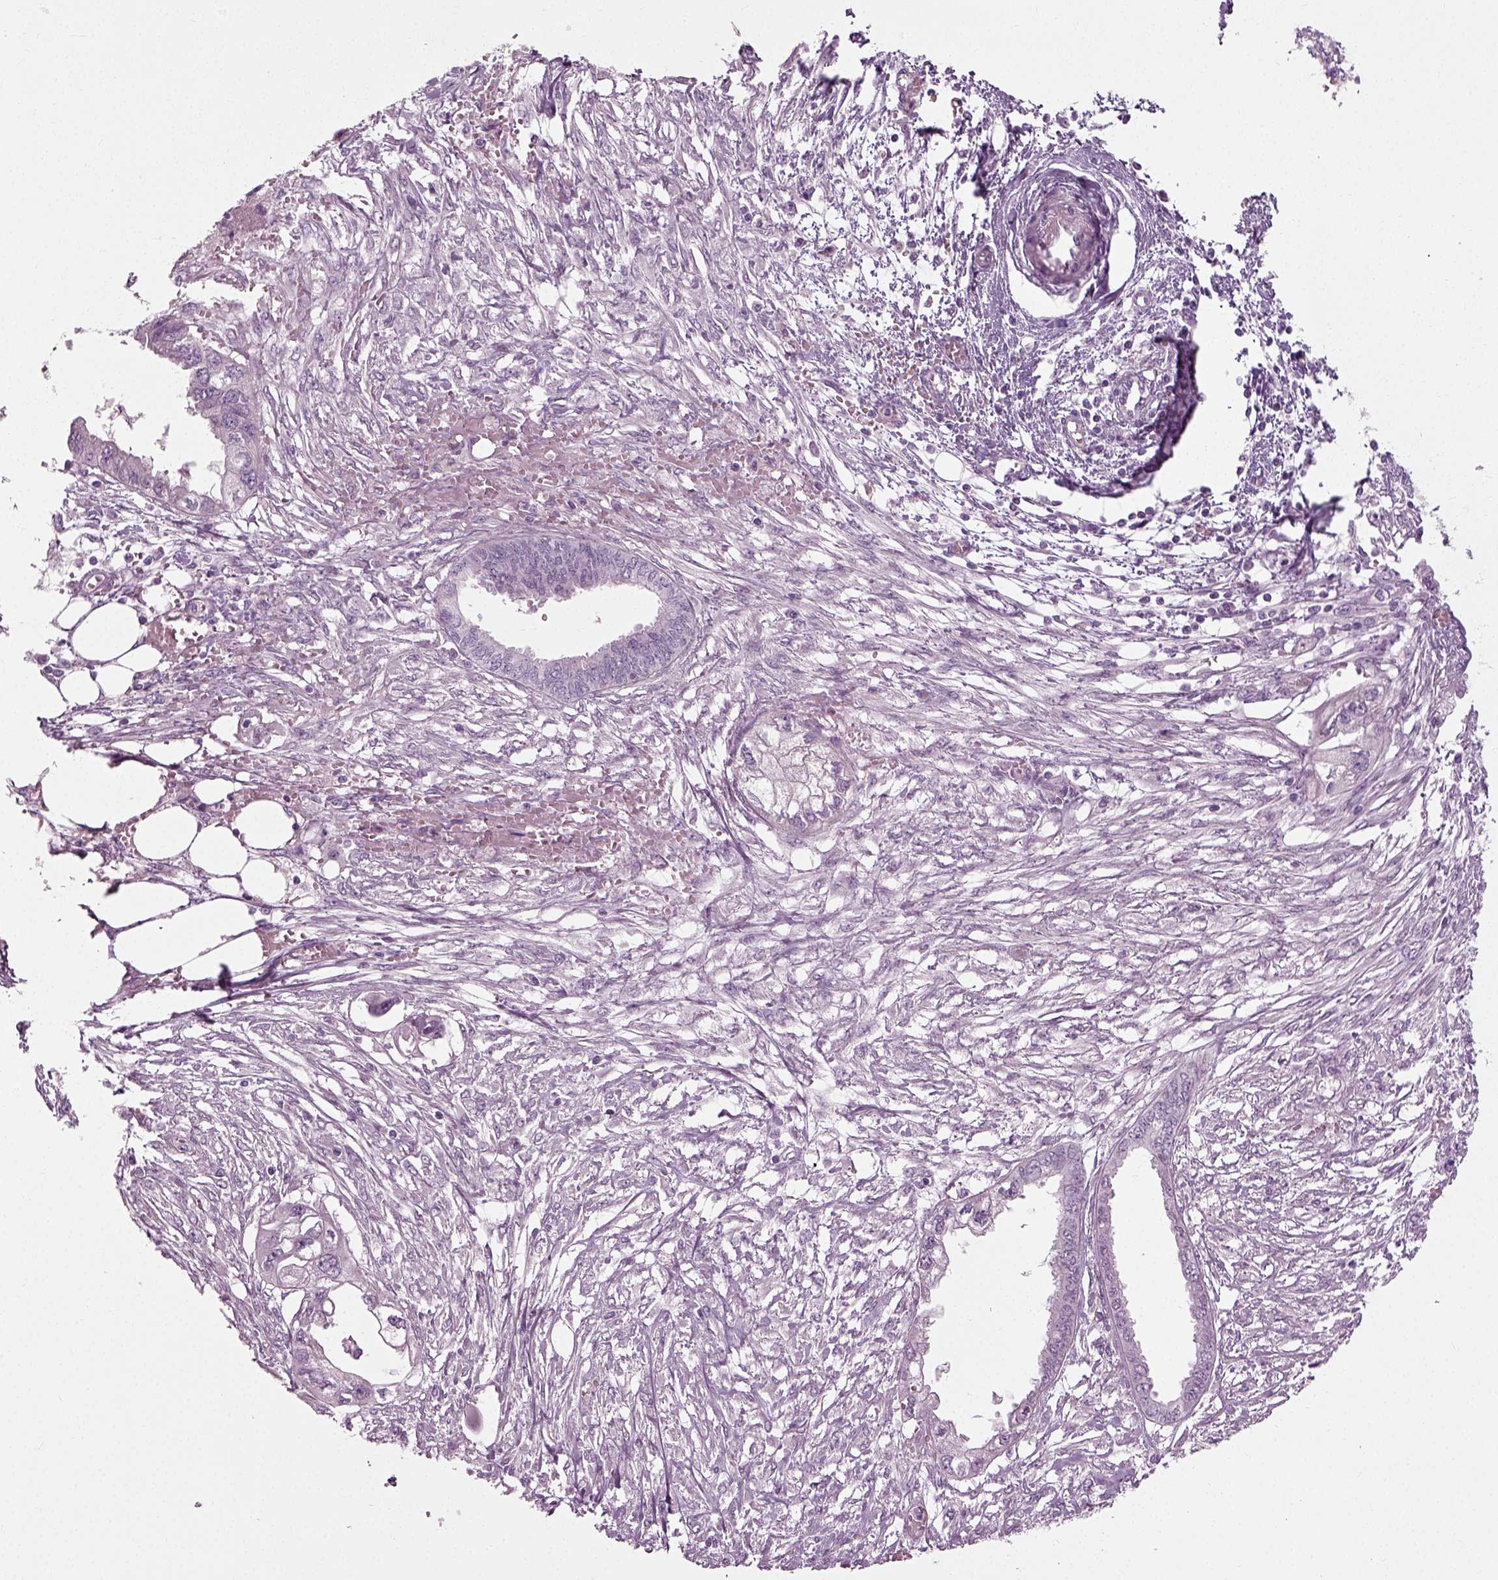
{"staining": {"intensity": "negative", "quantity": "none", "location": "none"}, "tissue": "endometrial cancer", "cell_type": "Tumor cells", "image_type": "cancer", "snomed": [{"axis": "morphology", "description": "Adenocarcinoma, NOS"}, {"axis": "morphology", "description": "Adenocarcinoma, metastatic, NOS"}, {"axis": "topography", "description": "Adipose tissue"}, {"axis": "topography", "description": "Endometrium"}], "caption": "An immunohistochemistry image of endometrial cancer (metastatic adenocarcinoma) is shown. There is no staining in tumor cells of endometrial cancer (metastatic adenocarcinoma). (DAB (3,3'-diaminobenzidine) IHC, high magnification).", "gene": "SCG5", "patient": {"sex": "female", "age": 67}}